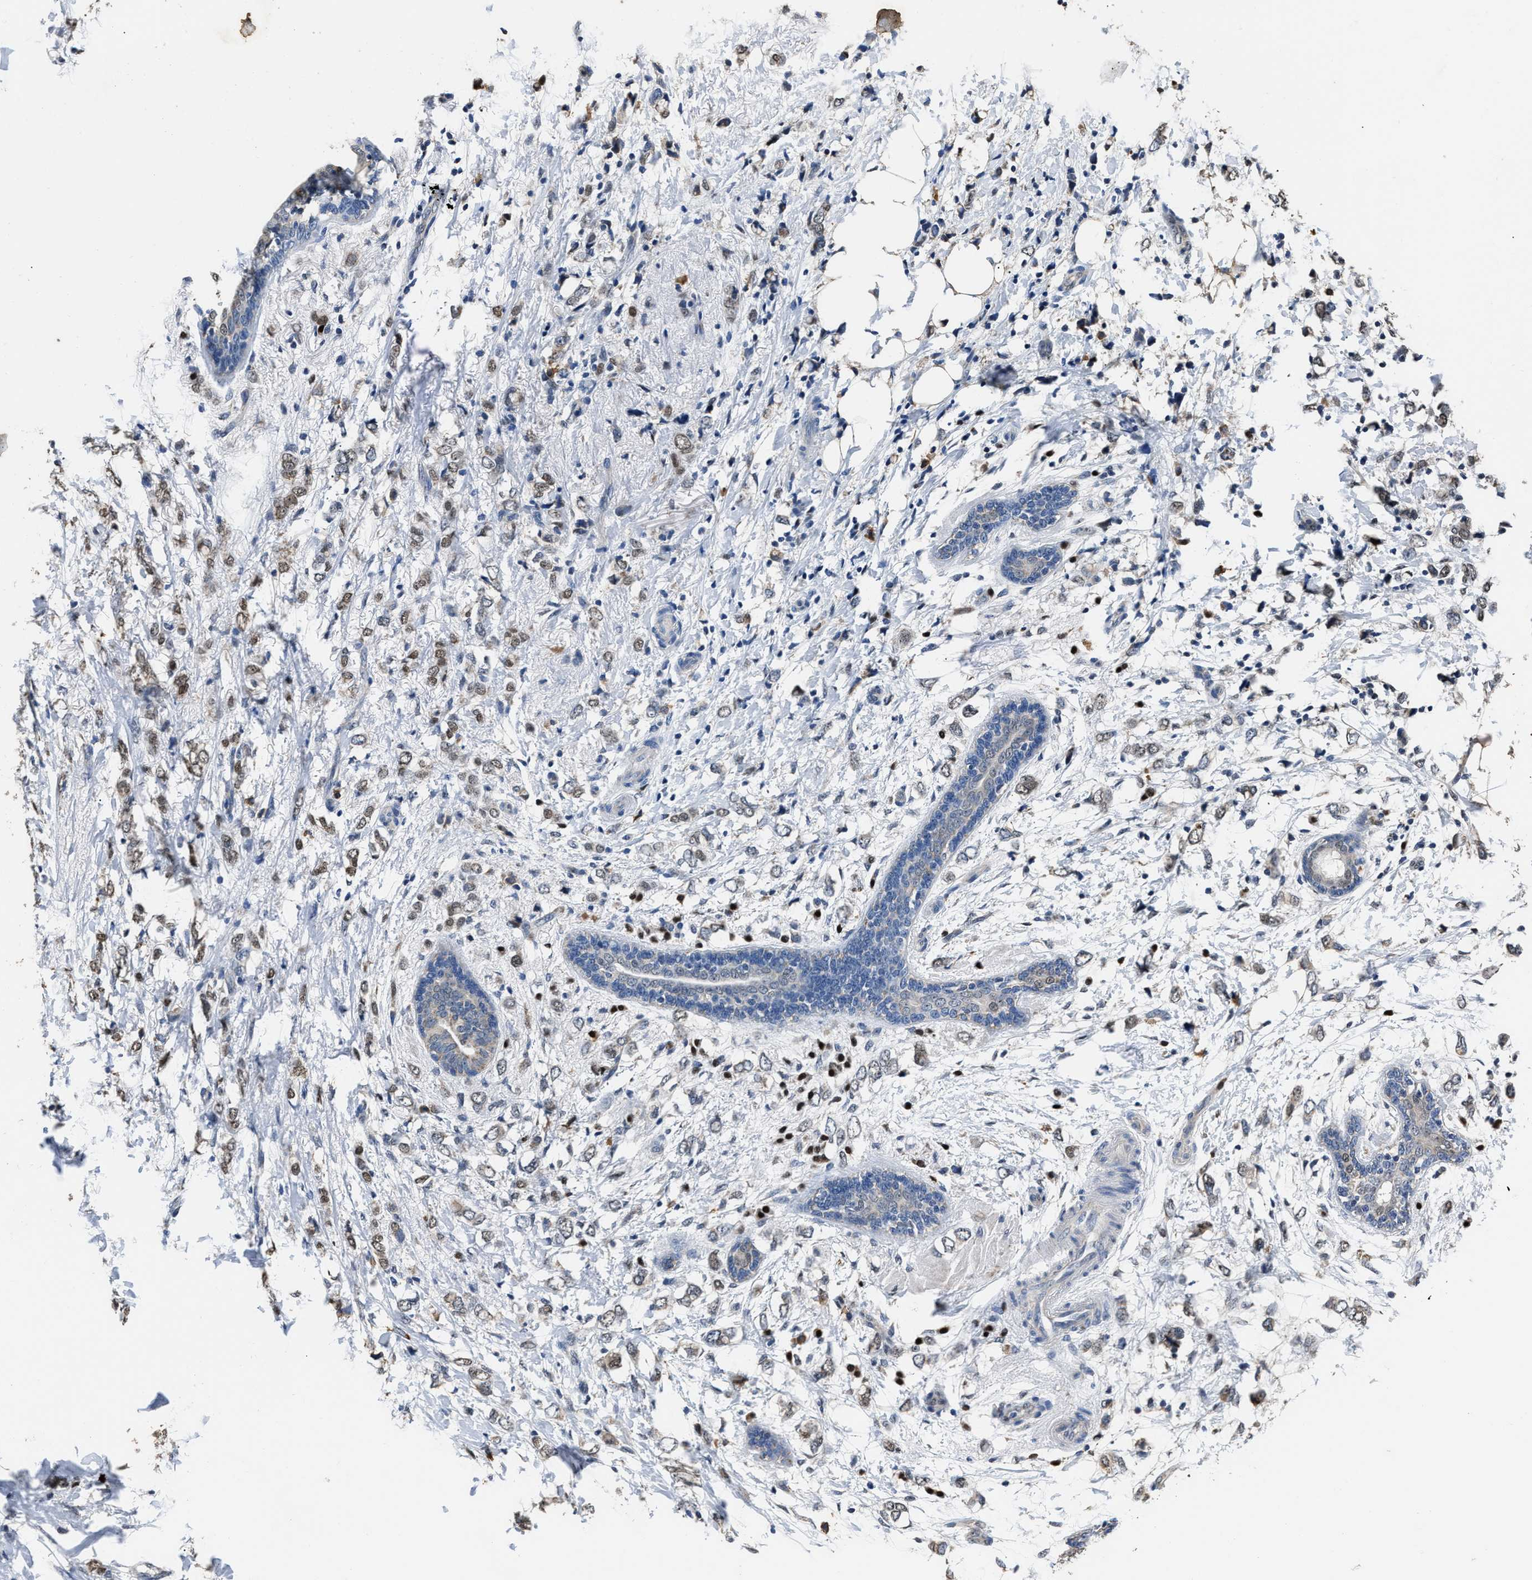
{"staining": {"intensity": "moderate", "quantity": ">75%", "location": "nuclear"}, "tissue": "breast cancer", "cell_type": "Tumor cells", "image_type": "cancer", "snomed": [{"axis": "morphology", "description": "Normal tissue, NOS"}, {"axis": "morphology", "description": "Lobular carcinoma"}, {"axis": "topography", "description": "Breast"}], "caption": "Breast cancer tissue displays moderate nuclear staining in about >75% of tumor cells, visualized by immunohistochemistry. The staining was performed using DAB (3,3'-diaminobenzidine) to visualize the protein expression in brown, while the nuclei were stained in blue with hematoxylin (Magnification: 20x).", "gene": "NSUN5", "patient": {"sex": "female", "age": 47}}